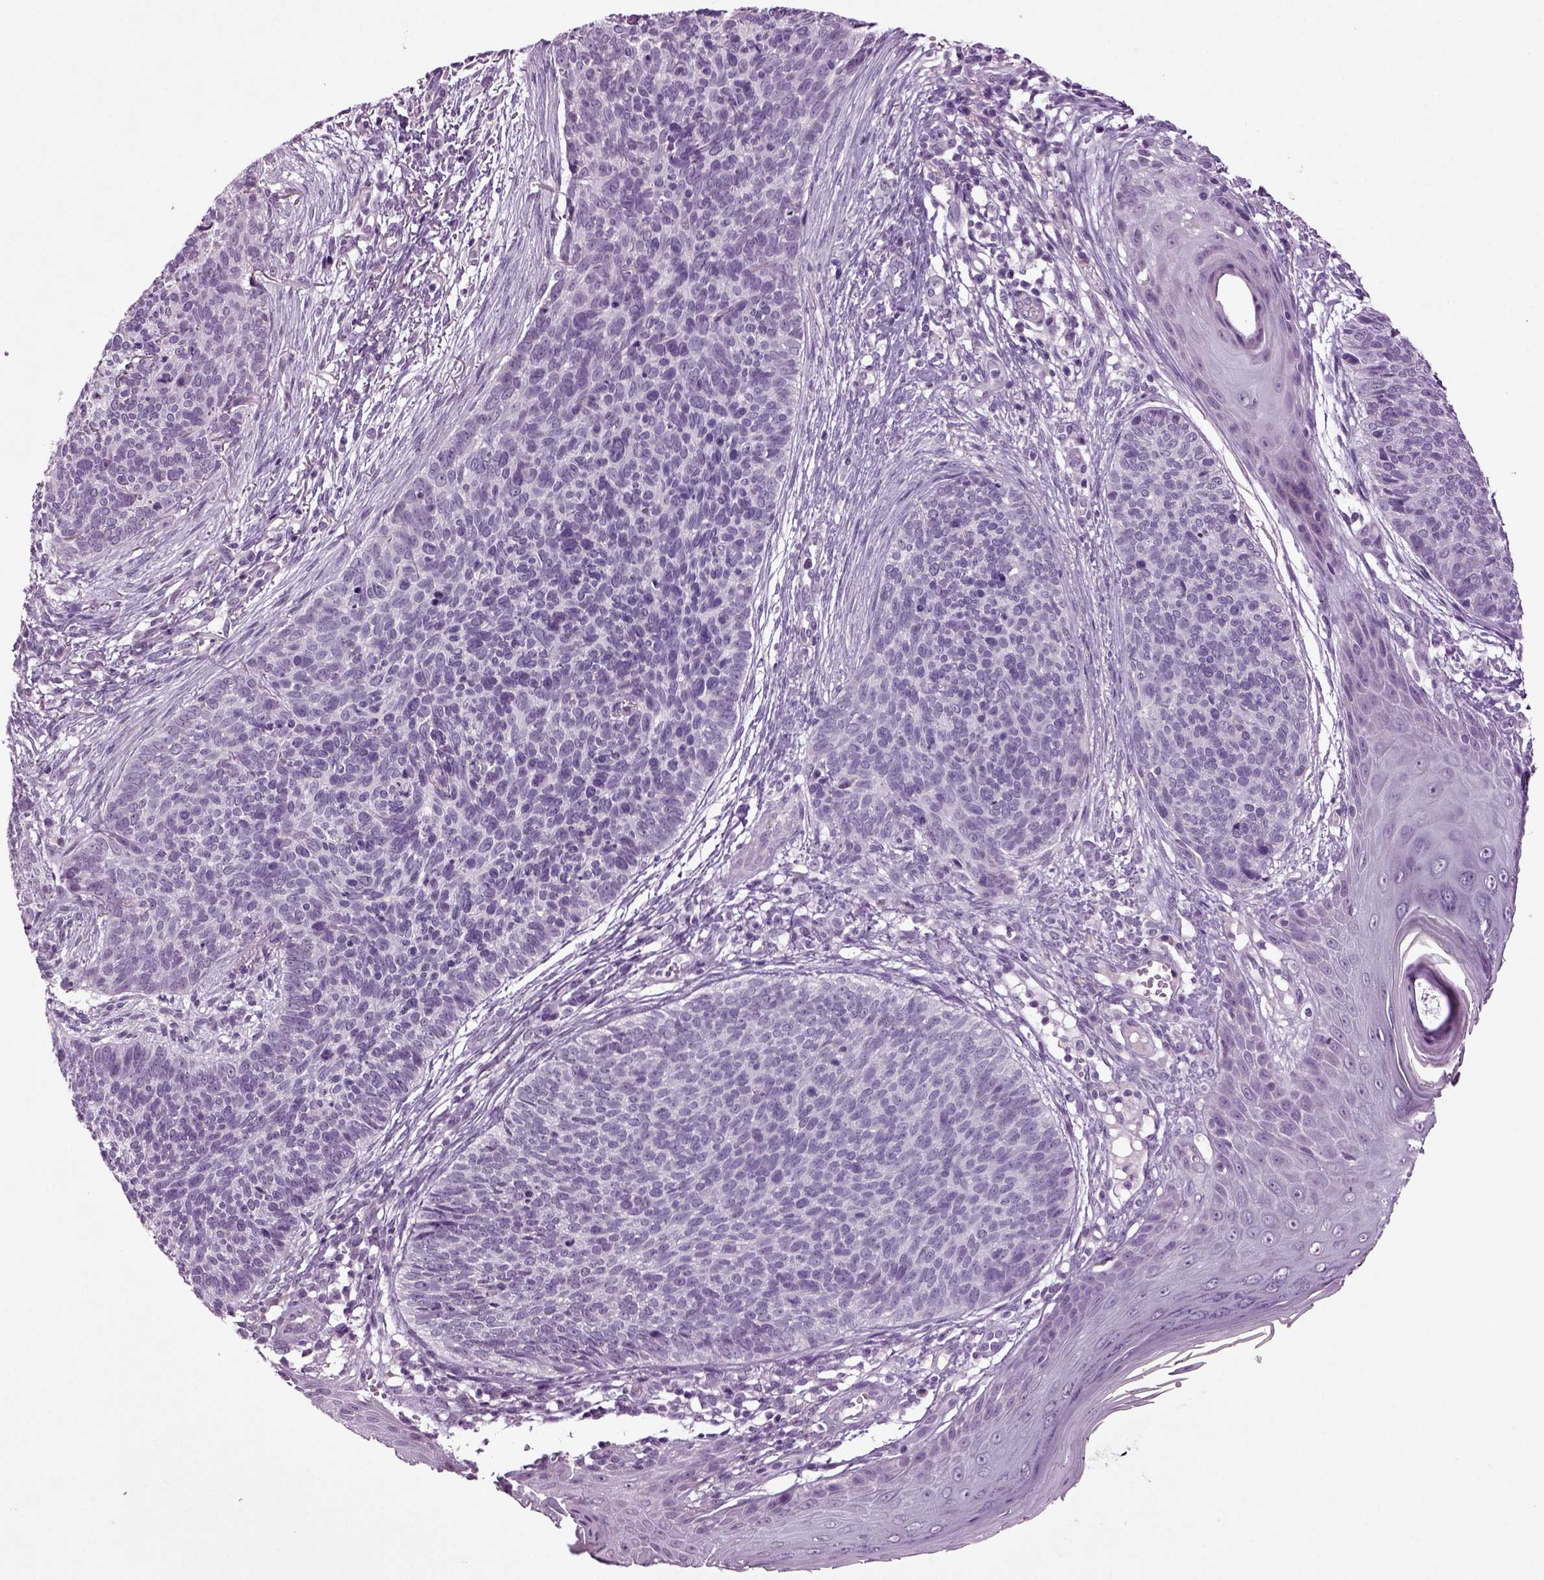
{"staining": {"intensity": "negative", "quantity": "none", "location": "none"}, "tissue": "skin cancer", "cell_type": "Tumor cells", "image_type": "cancer", "snomed": [{"axis": "morphology", "description": "Basal cell carcinoma"}, {"axis": "topography", "description": "Skin"}], "caption": "This is a image of IHC staining of skin cancer (basal cell carcinoma), which shows no positivity in tumor cells.", "gene": "SLC17A6", "patient": {"sex": "male", "age": 64}}